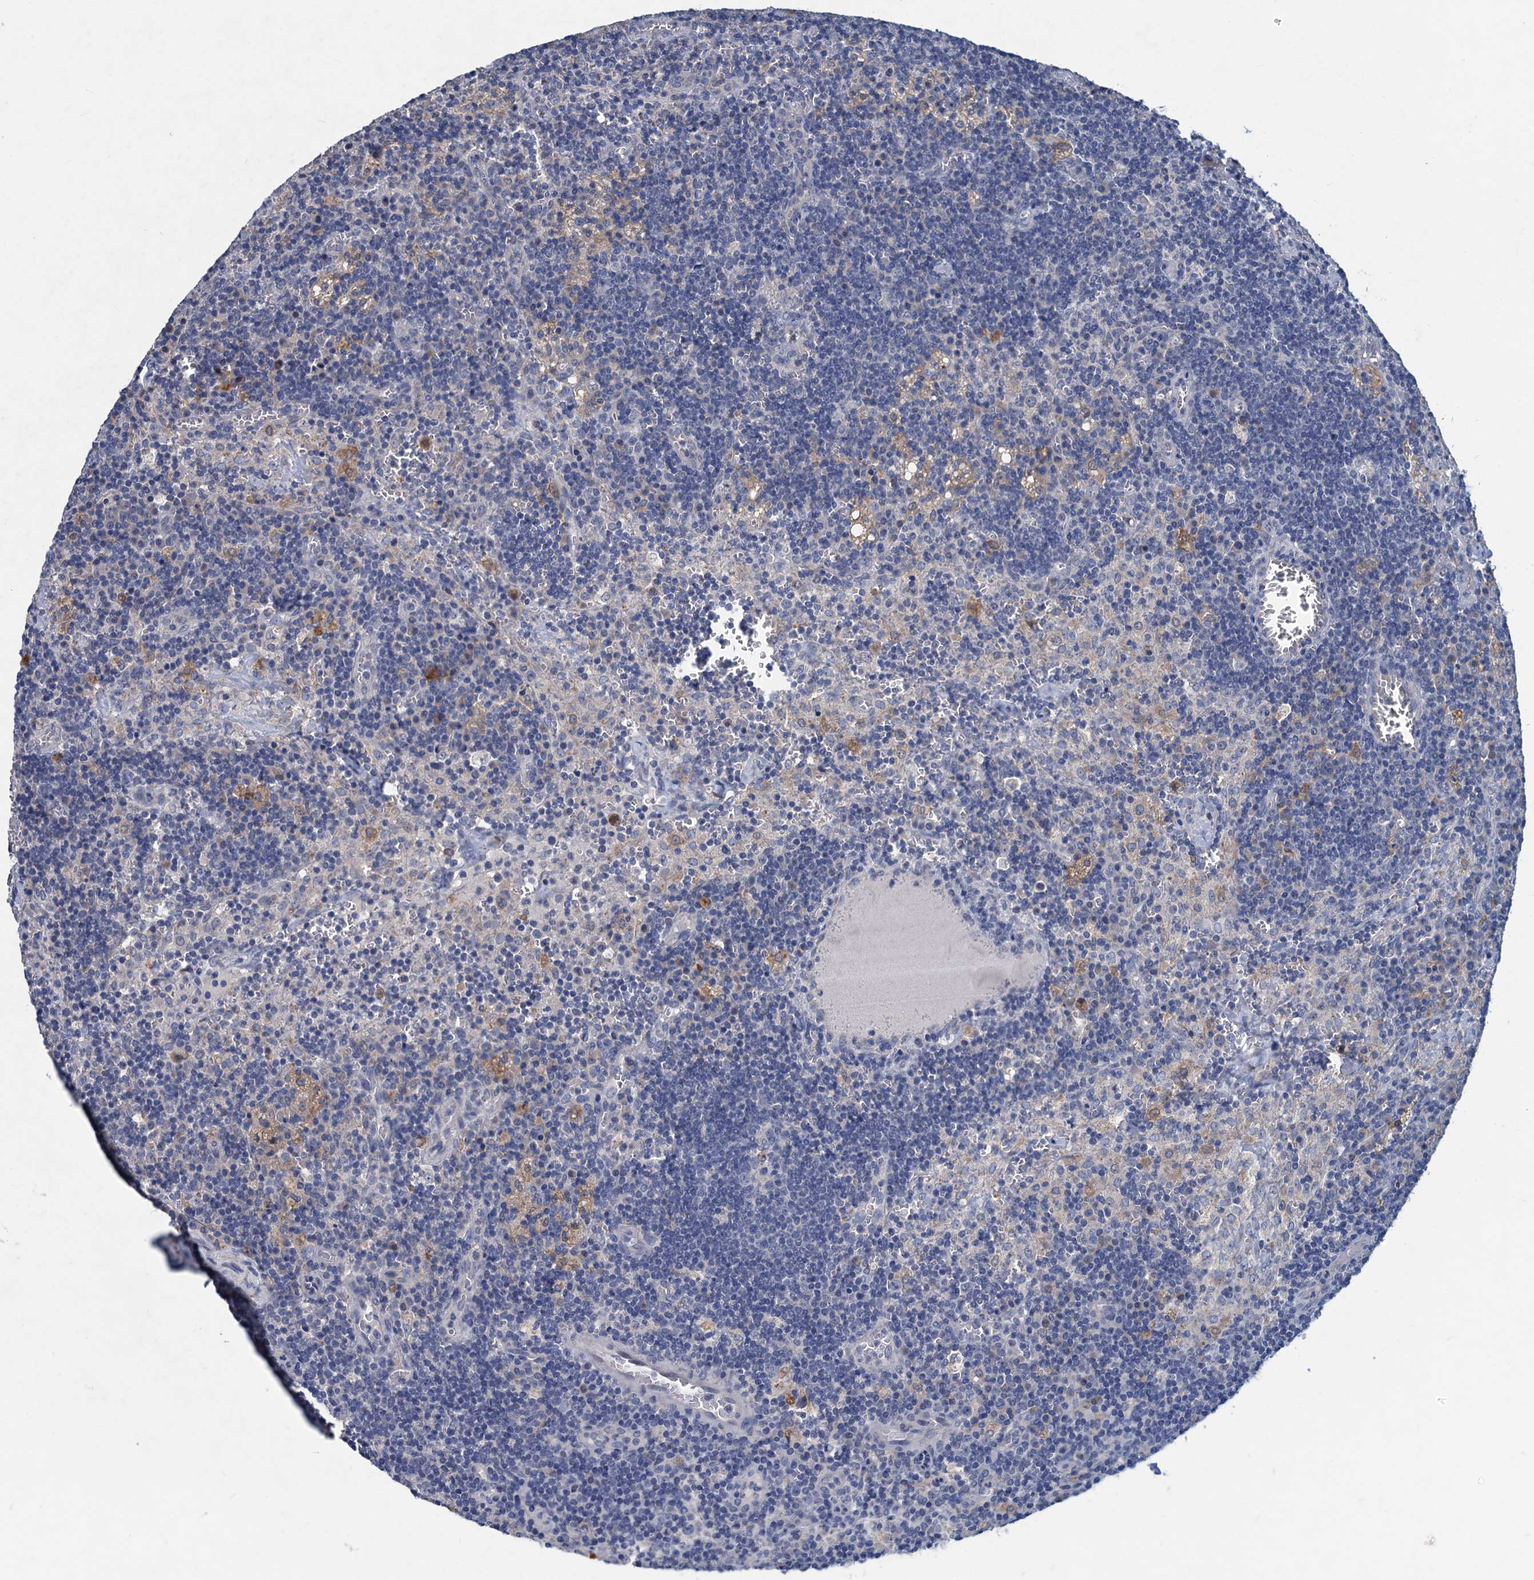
{"staining": {"intensity": "negative", "quantity": "none", "location": "none"}, "tissue": "lymph node", "cell_type": "Germinal center cells", "image_type": "normal", "snomed": [{"axis": "morphology", "description": "Normal tissue, NOS"}, {"axis": "topography", "description": "Lymph node"}], "caption": "Histopathology image shows no significant protein expression in germinal center cells of benign lymph node.", "gene": "RTKN2", "patient": {"sex": "male", "age": 58}}